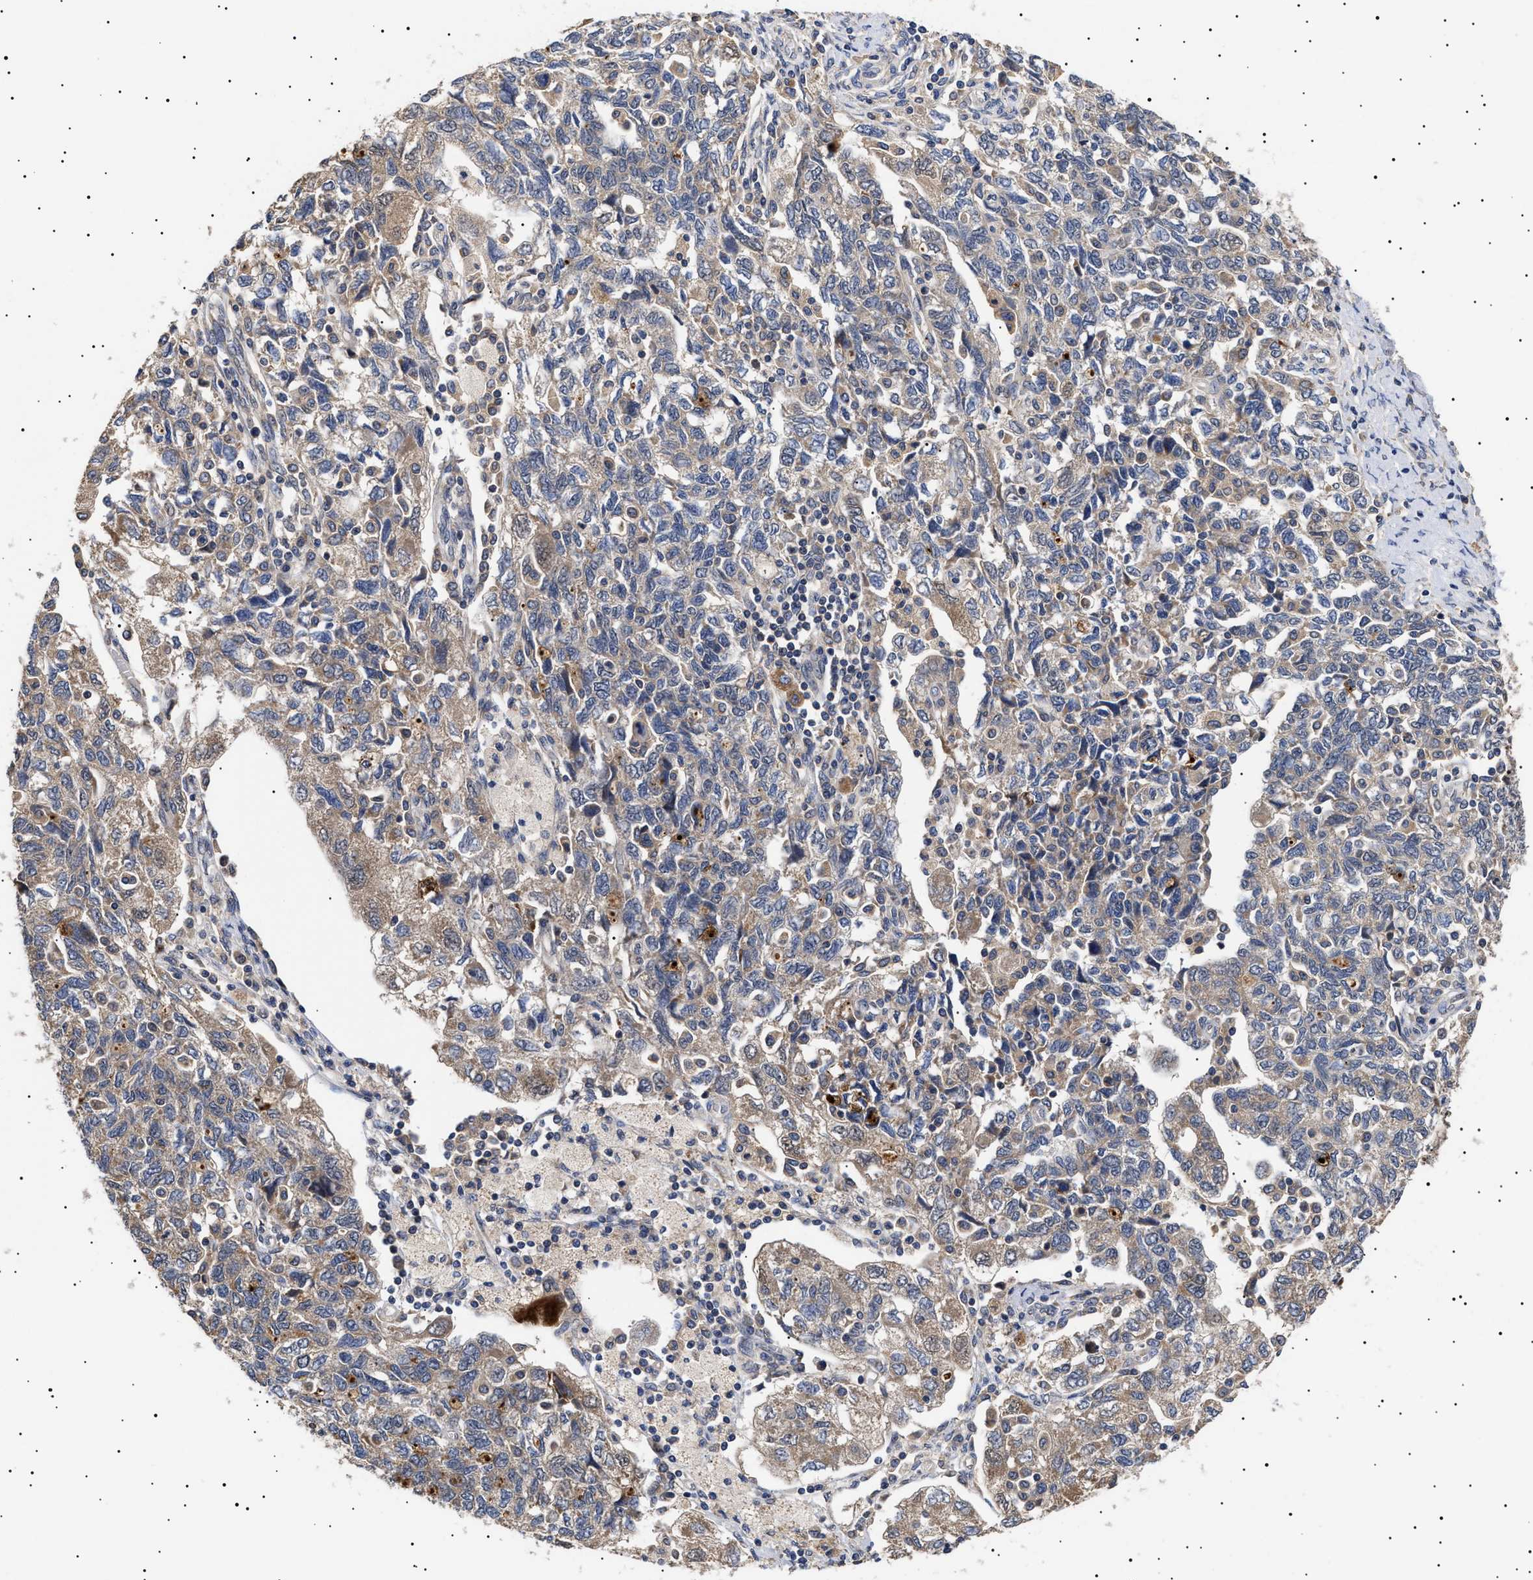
{"staining": {"intensity": "weak", "quantity": "25%-75%", "location": "cytoplasmic/membranous"}, "tissue": "ovarian cancer", "cell_type": "Tumor cells", "image_type": "cancer", "snomed": [{"axis": "morphology", "description": "Carcinoma, NOS"}, {"axis": "morphology", "description": "Cystadenocarcinoma, serous, NOS"}, {"axis": "topography", "description": "Ovary"}], "caption": "Ovarian cancer (serous cystadenocarcinoma) was stained to show a protein in brown. There is low levels of weak cytoplasmic/membranous positivity in about 25%-75% of tumor cells. (DAB IHC with brightfield microscopy, high magnification).", "gene": "KRBA1", "patient": {"sex": "female", "age": 69}}